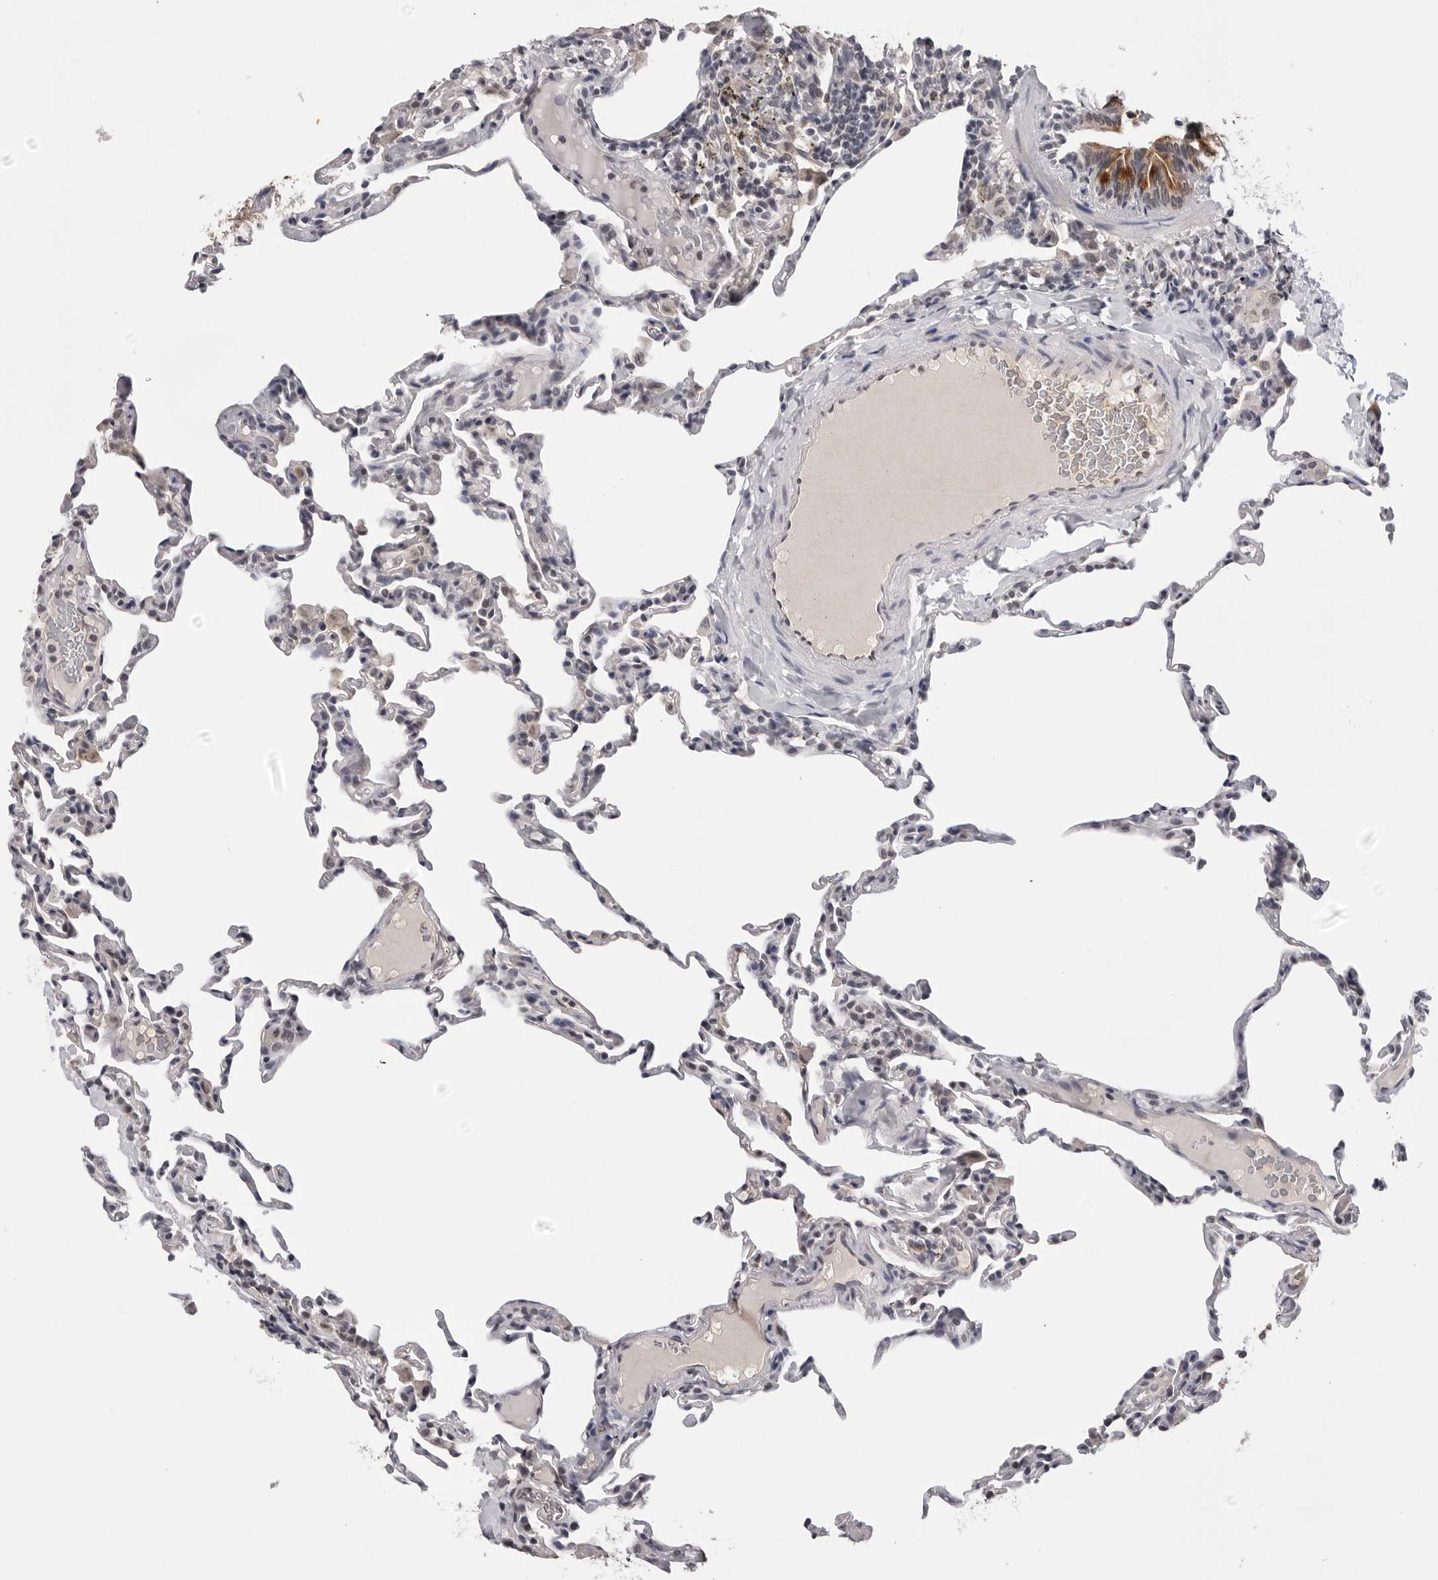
{"staining": {"intensity": "negative", "quantity": "none", "location": "none"}, "tissue": "lung", "cell_type": "Alveolar cells", "image_type": "normal", "snomed": [{"axis": "morphology", "description": "Normal tissue, NOS"}, {"axis": "topography", "description": "Lung"}], "caption": "This is an immunohistochemistry image of benign human lung. There is no expression in alveolar cells.", "gene": "CDK20", "patient": {"sex": "male", "age": 20}}